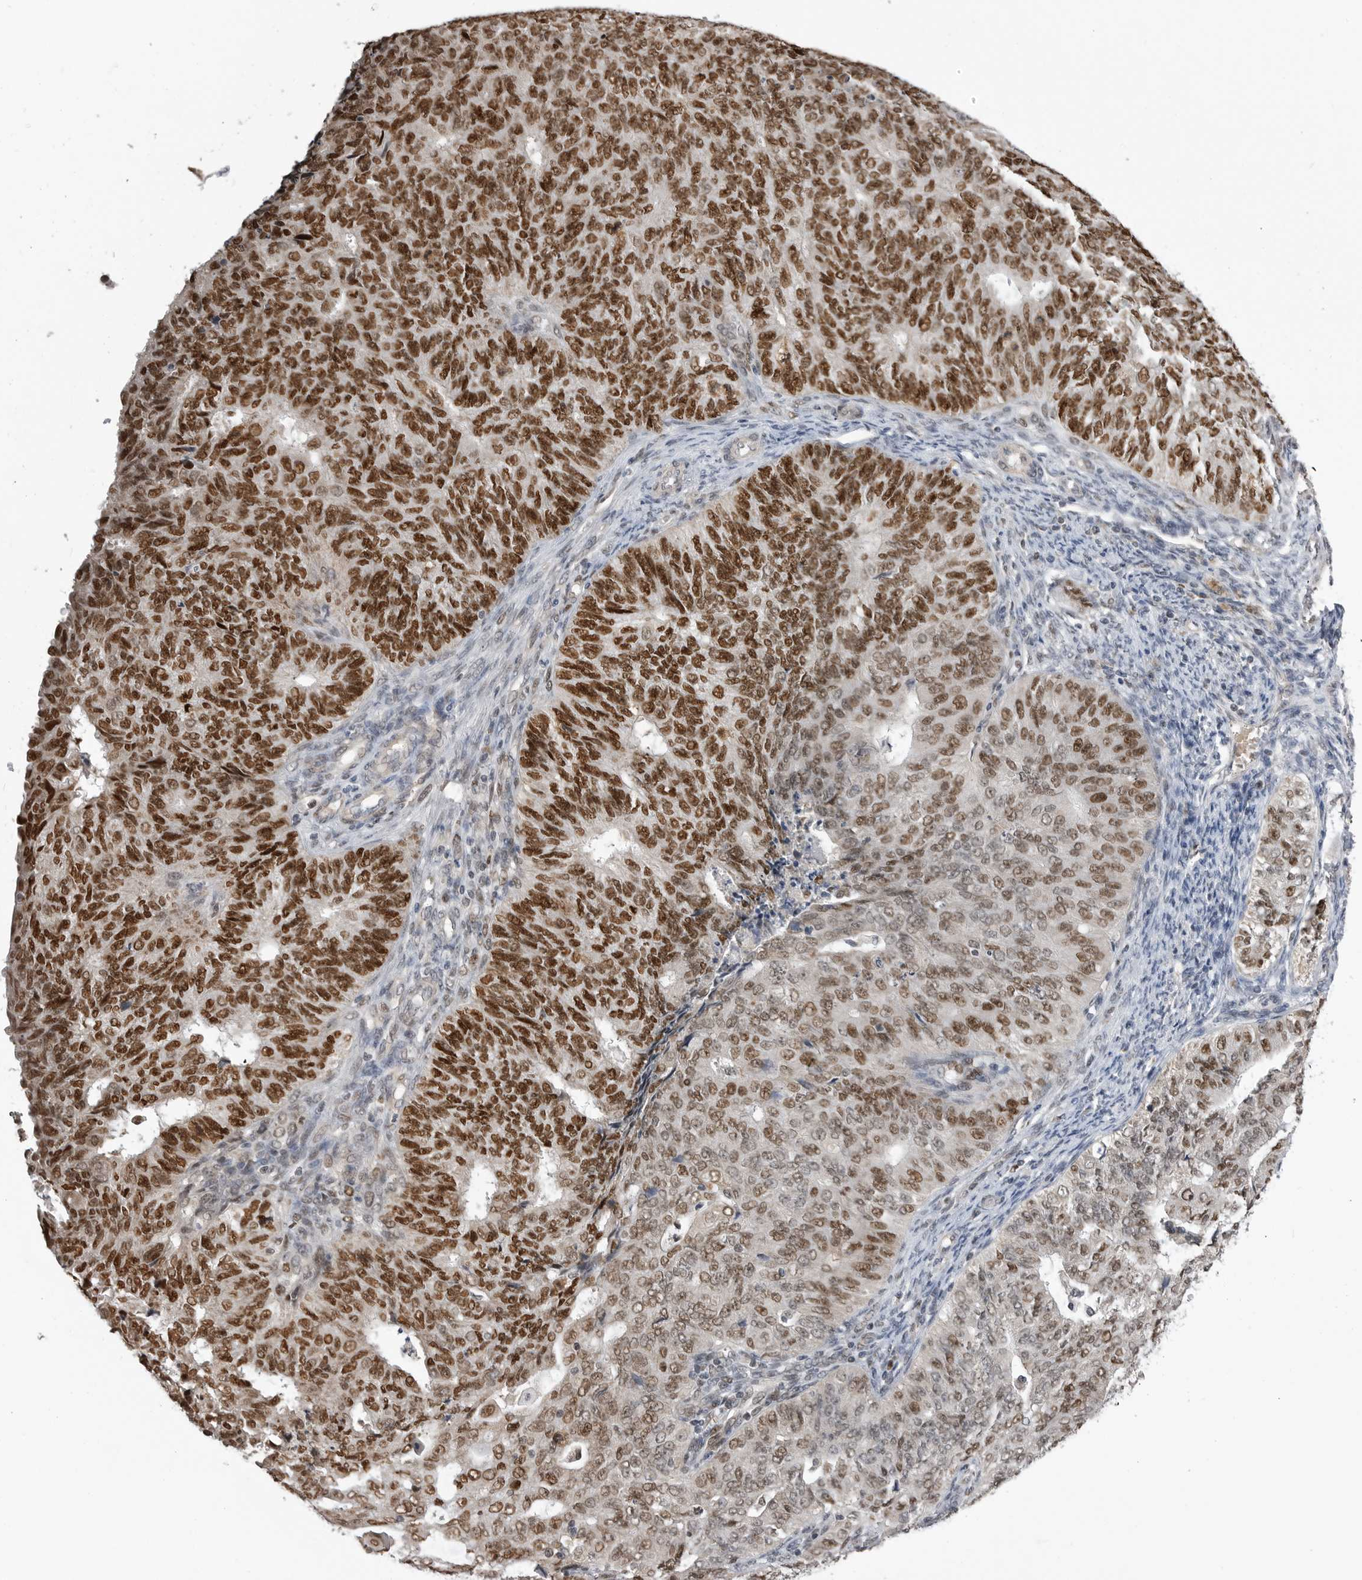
{"staining": {"intensity": "strong", "quantity": ">75%", "location": "nuclear"}, "tissue": "endometrial cancer", "cell_type": "Tumor cells", "image_type": "cancer", "snomed": [{"axis": "morphology", "description": "Adenocarcinoma, NOS"}, {"axis": "topography", "description": "Endometrium"}], "caption": "A micrograph of human adenocarcinoma (endometrial) stained for a protein reveals strong nuclear brown staining in tumor cells. Immunohistochemistry stains the protein of interest in brown and the nuclei are stained blue.", "gene": "SMARCC1", "patient": {"sex": "female", "age": 32}}